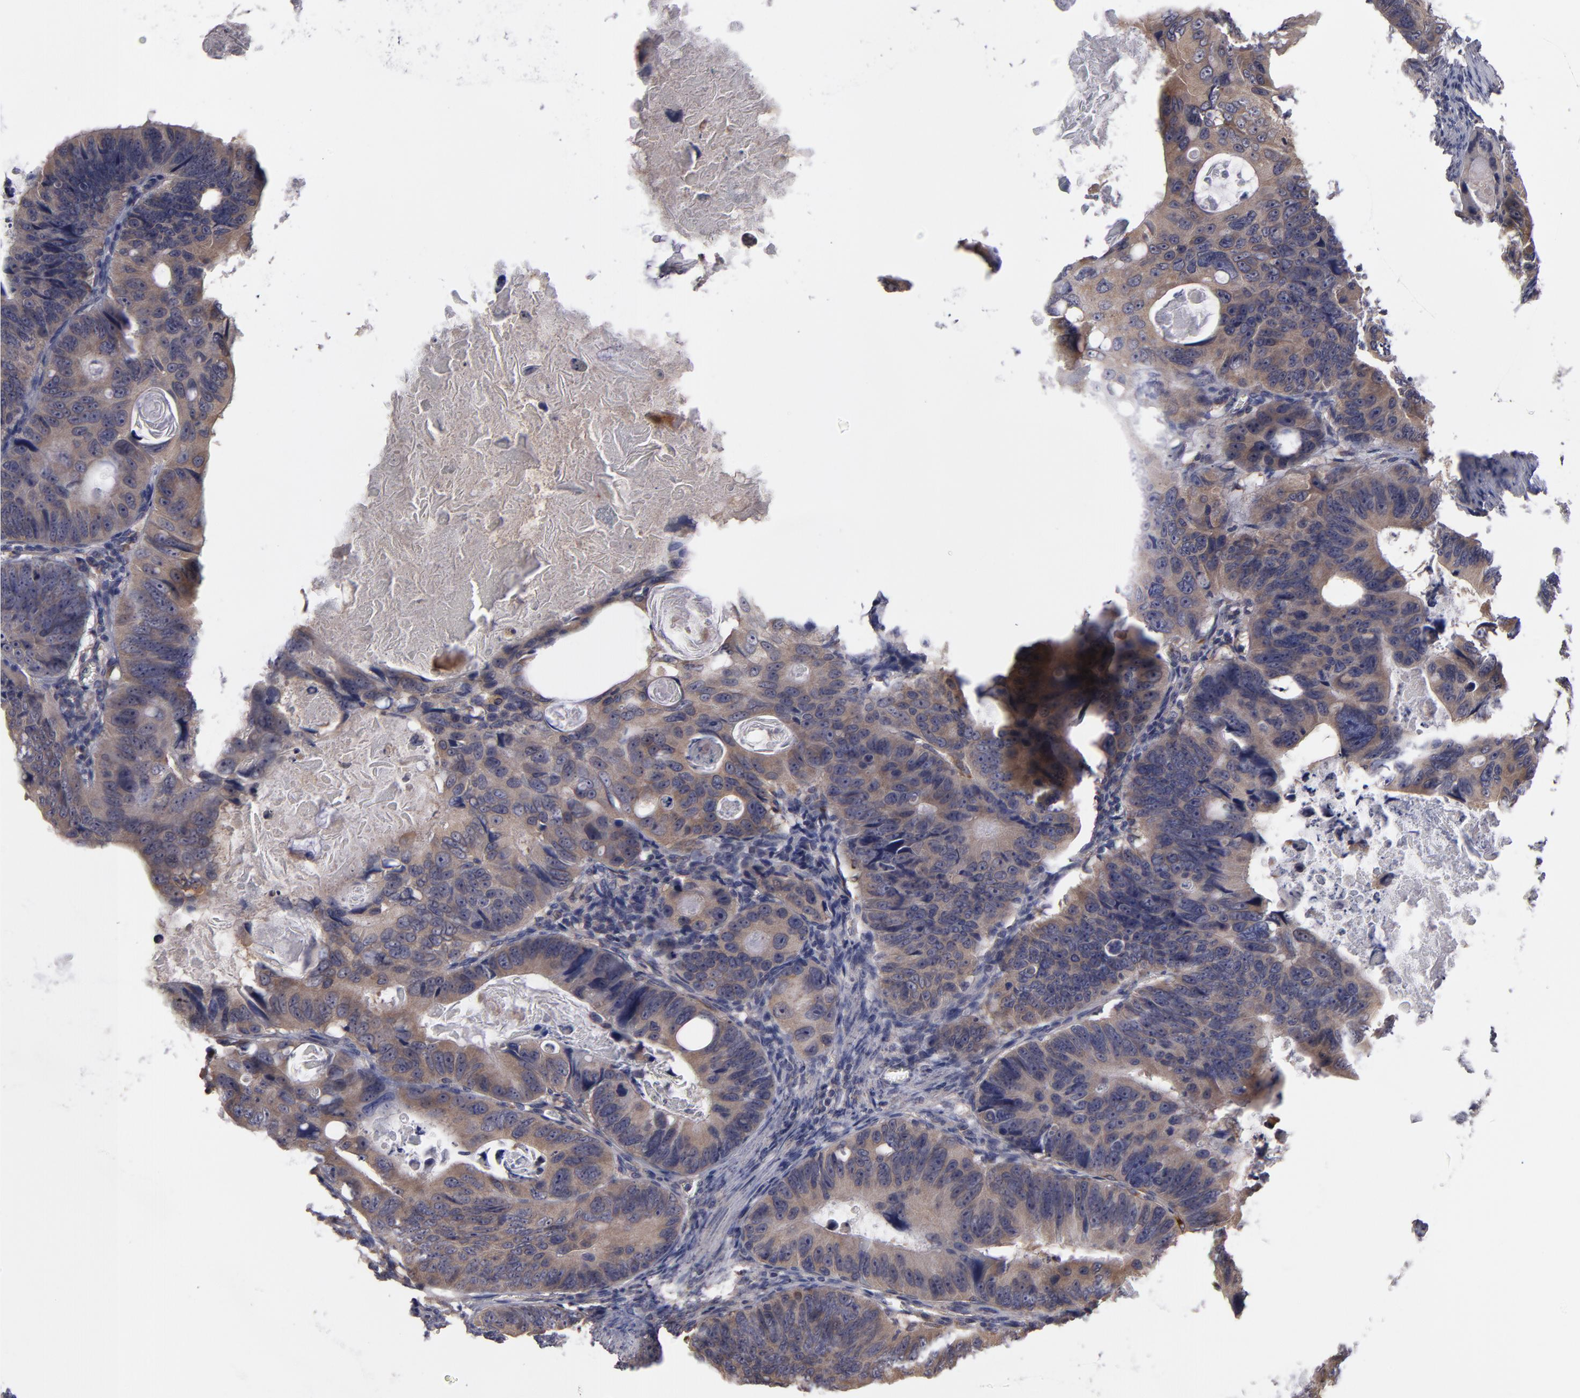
{"staining": {"intensity": "moderate", "quantity": ">75%", "location": "cytoplasmic/membranous"}, "tissue": "colorectal cancer", "cell_type": "Tumor cells", "image_type": "cancer", "snomed": [{"axis": "morphology", "description": "Adenocarcinoma, NOS"}, {"axis": "topography", "description": "Colon"}], "caption": "Tumor cells display medium levels of moderate cytoplasmic/membranous positivity in approximately >75% of cells in colorectal adenocarcinoma.", "gene": "MMP11", "patient": {"sex": "female", "age": 55}}